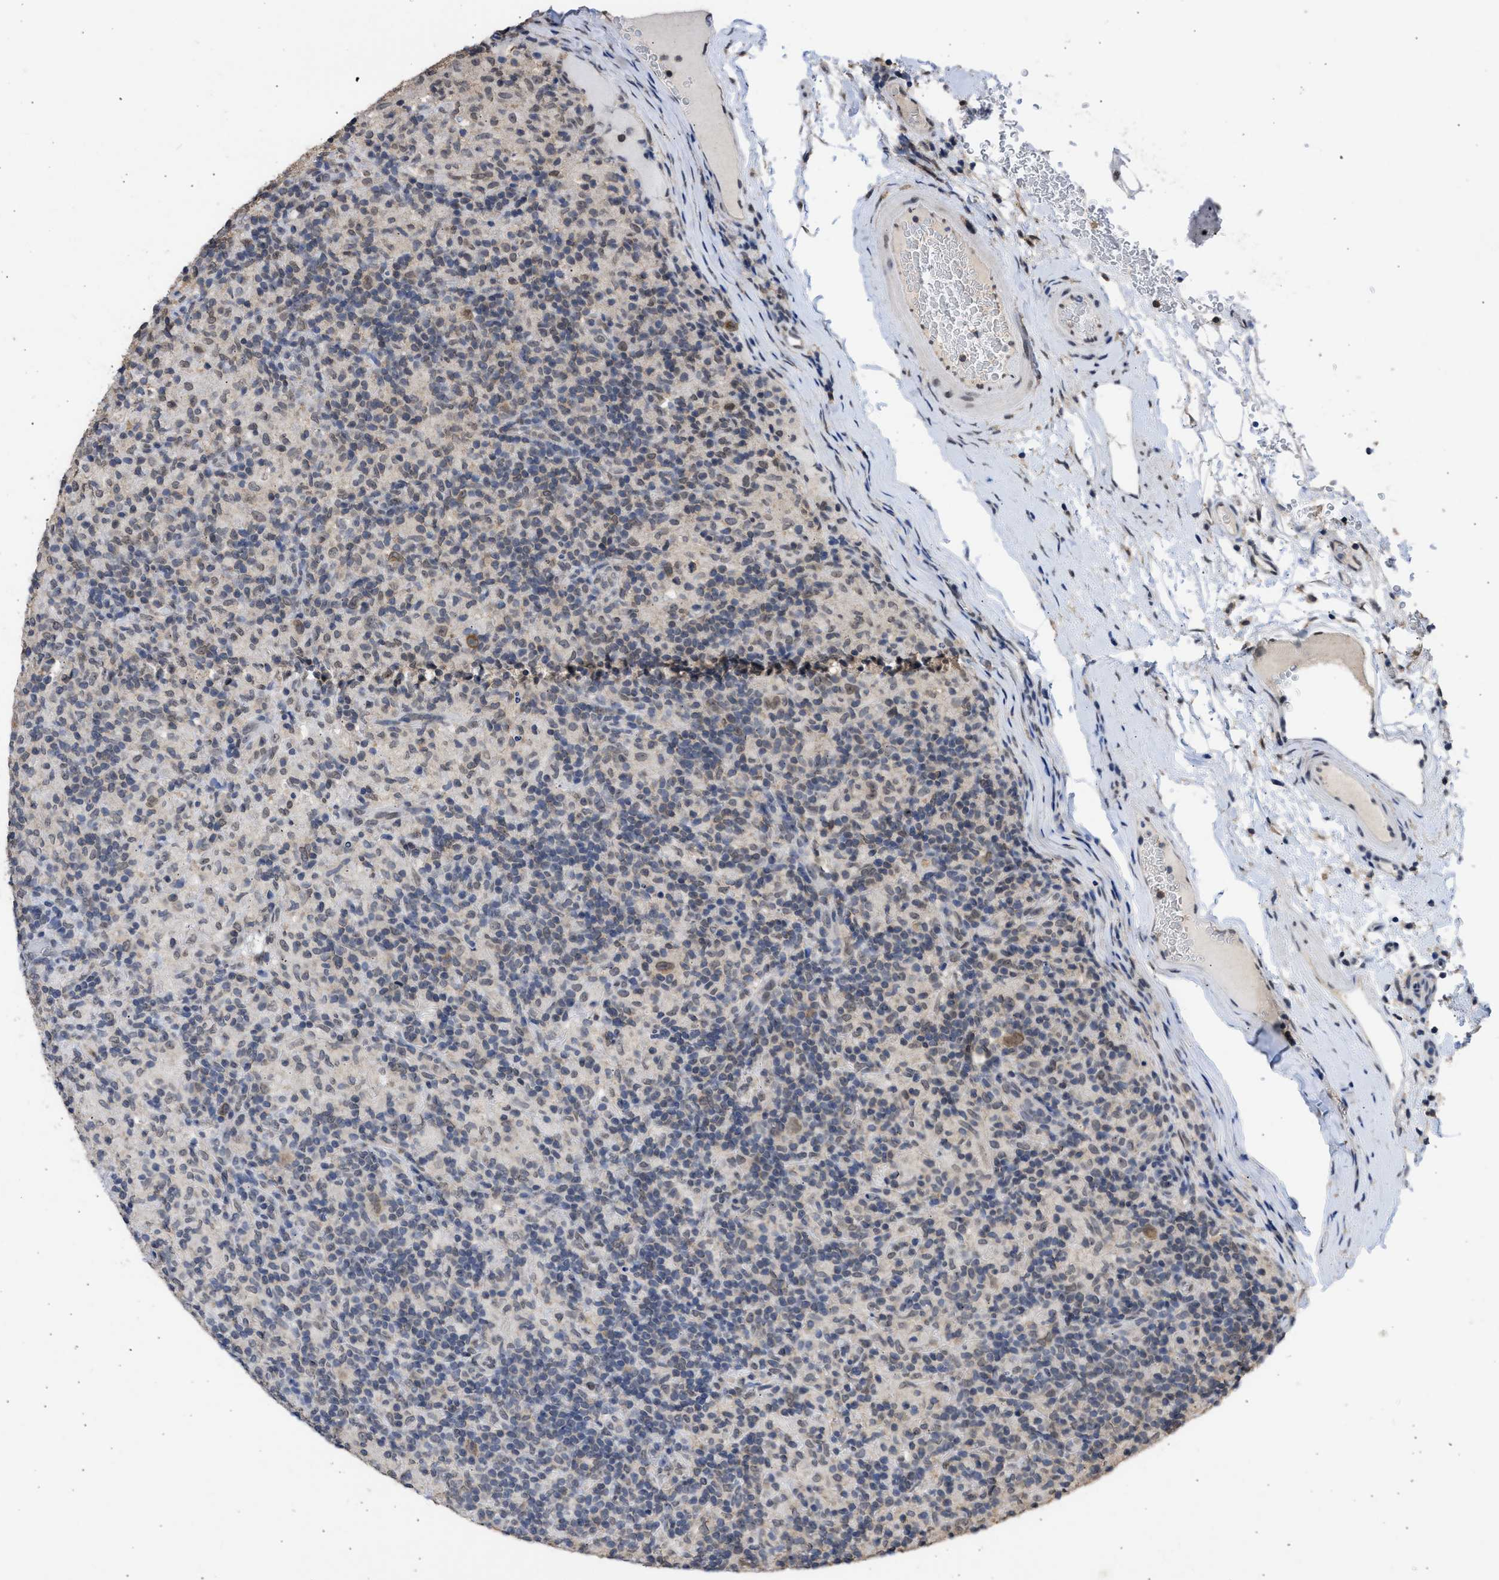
{"staining": {"intensity": "weak", "quantity": ">75%", "location": "cytoplasmic/membranous,nuclear"}, "tissue": "lymphoma", "cell_type": "Tumor cells", "image_type": "cancer", "snomed": [{"axis": "morphology", "description": "Hodgkin's disease, NOS"}, {"axis": "topography", "description": "Lymph node"}], "caption": "Protein expression by immunohistochemistry displays weak cytoplasmic/membranous and nuclear staining in approximately >75% of tumor cells in Hodgkin's disease.", "gene": "NUP35", "patient": {"sex": "male", "age": 70}}